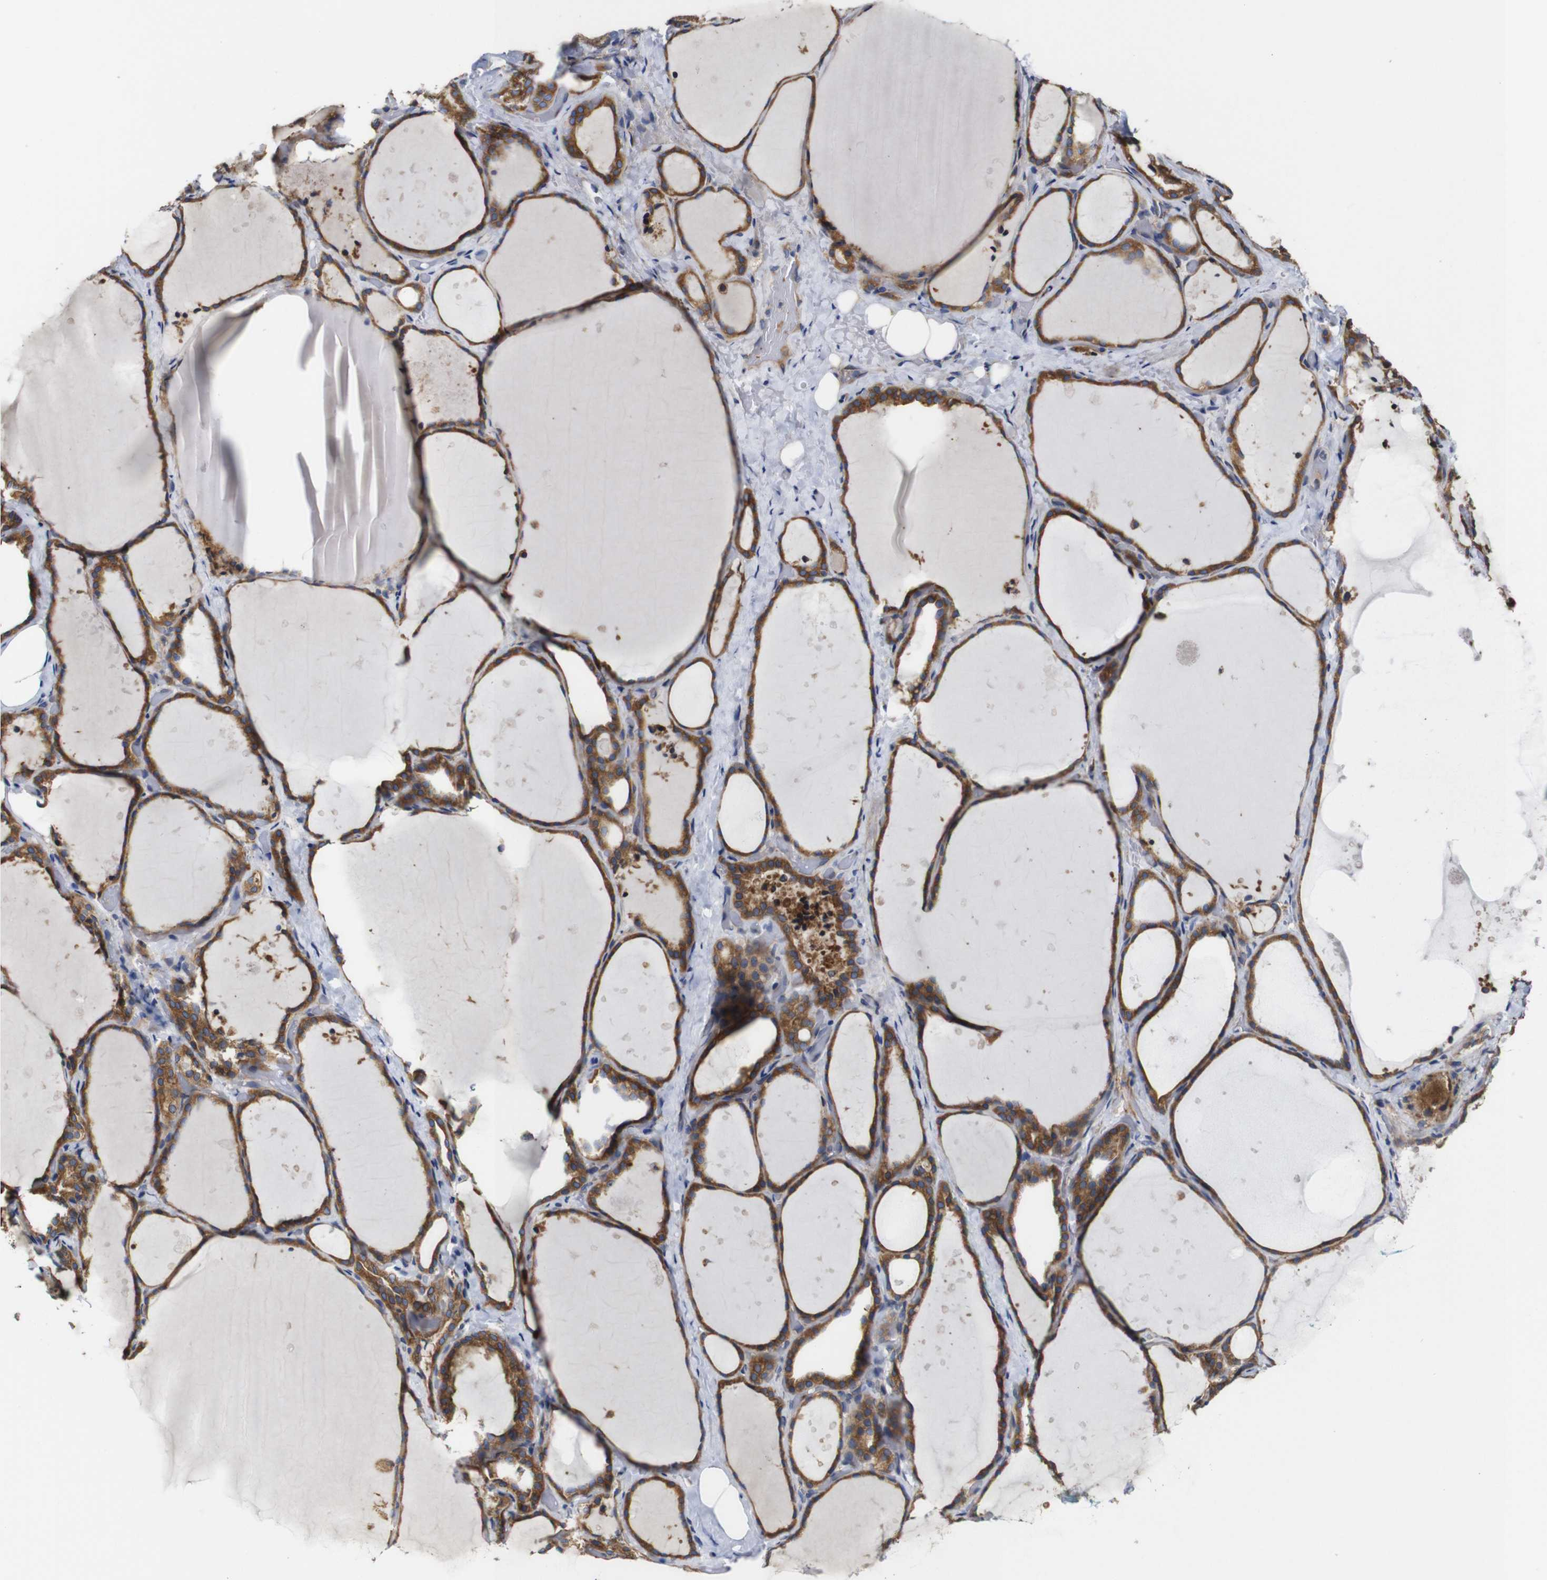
{"staining": {"intensity": "strong", "quantity": ">75%", "location": "cytoplasmic/membranous"}, "tissue": "thyroid gland", "cell_type": "Glandular cells", "image_type": "normal", "snomed": [{"axis": "morphology", "description": "Normal tissue, NOS"}, {"axis": "topography", "description": "Thyroid gland"}], "caption": "Immunohistochemical staining of benign thyroid gland reveals high levels of strong cytoplasmic/membranous staining in approximately >75% of glandular cells. (Brightfield microscopy of DAB IHC at high magnification).", "gene": "CLCC1", "patient": {"sex": "female", "age": 44}}